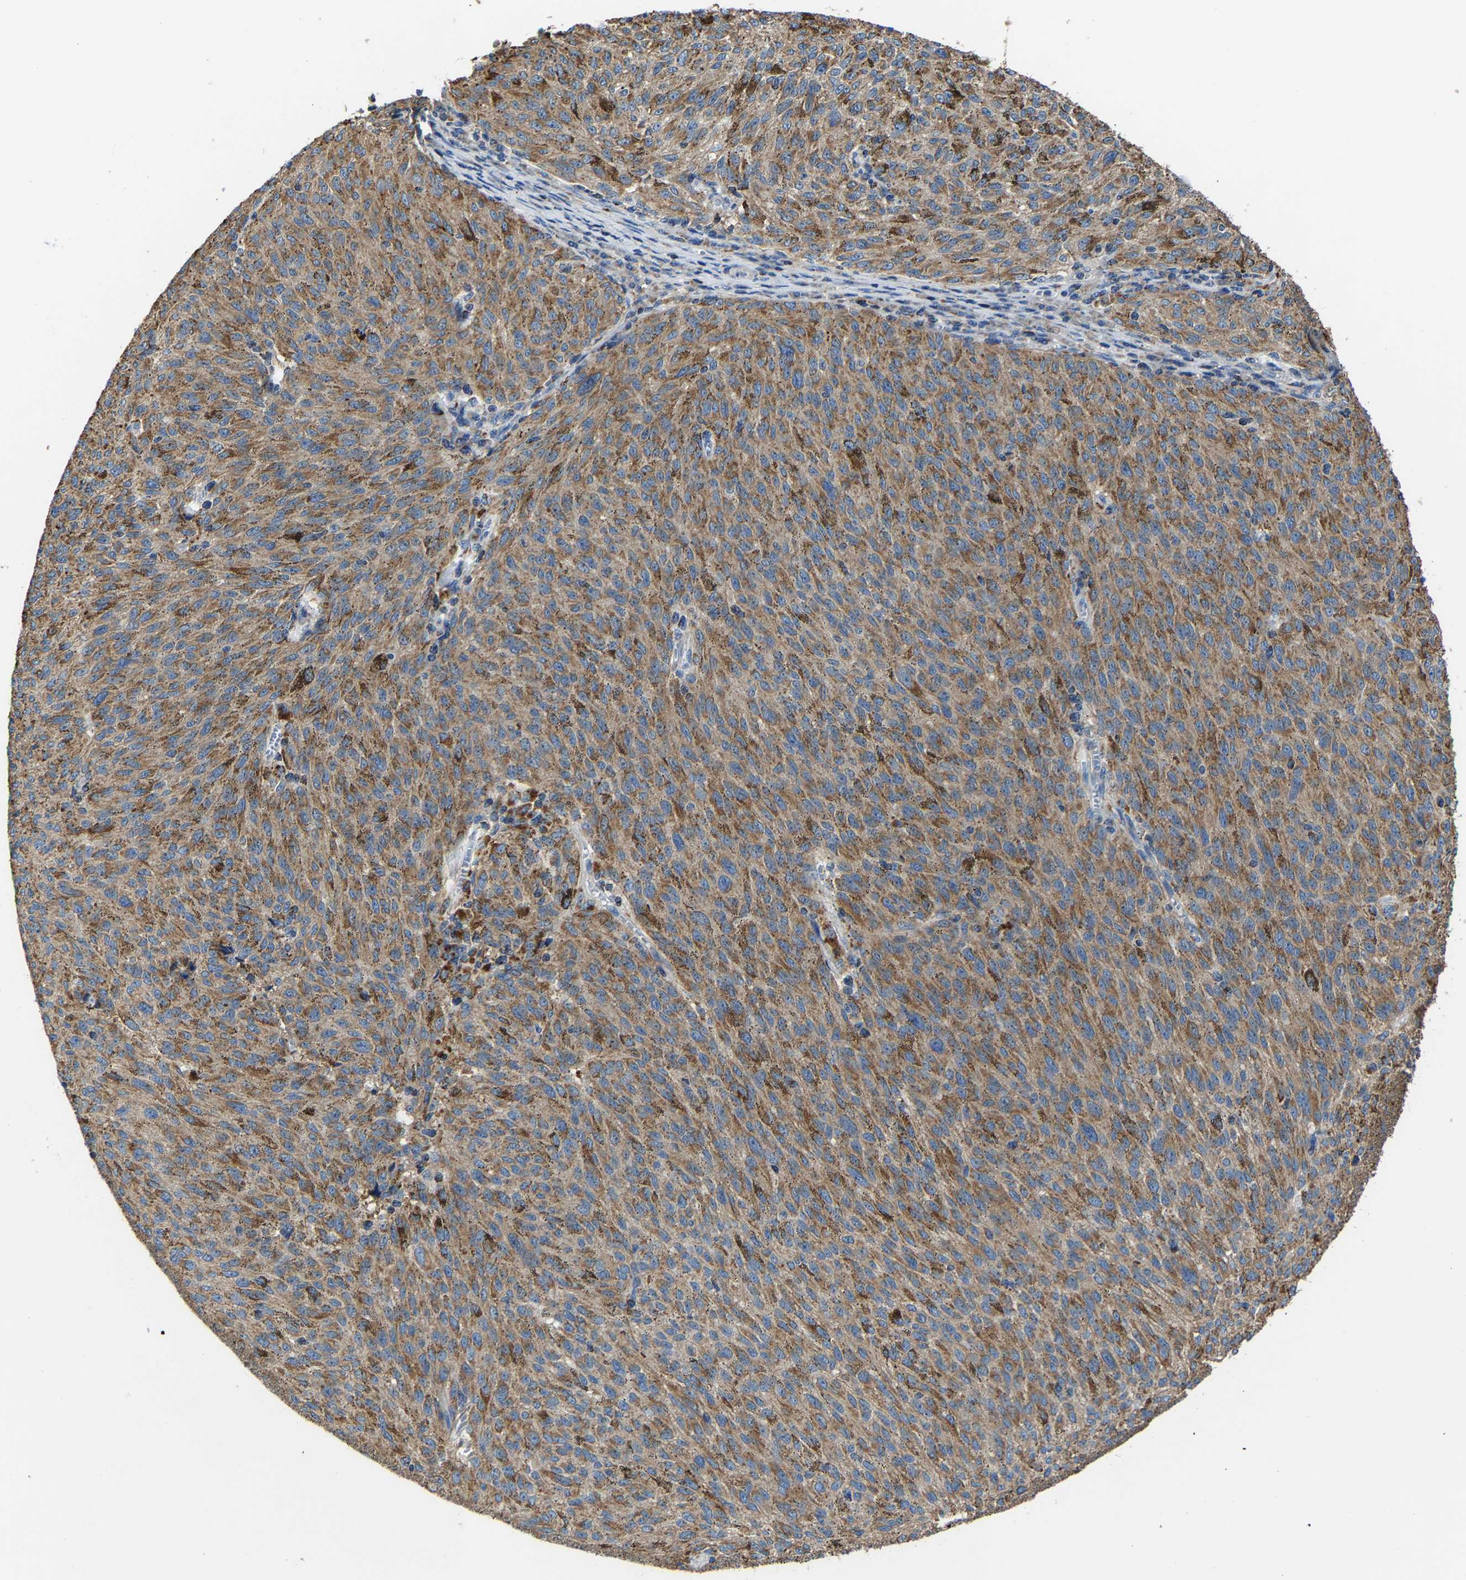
{"staining": {"intensity": "moderate", "quantity": ">75%", "location": "cytoplasmic/membranous"}, "tissue": "melanoma", "cell_type": "Tumor cells", "image_type": "cancer", "snomed": [{"axis": "morphology", "description": "Malignant melanoma, NOS"}, {"axis": "topography", "description": "Skin"}], "caption": "A high-resolution micrograph shows IHC staining of melanoma, which exhibits moderate cytoplasmic/membranous staining in approximately >75% of tumor cells.", "gene": "AGK", "patient": {"sex": "female", "age": 72}}